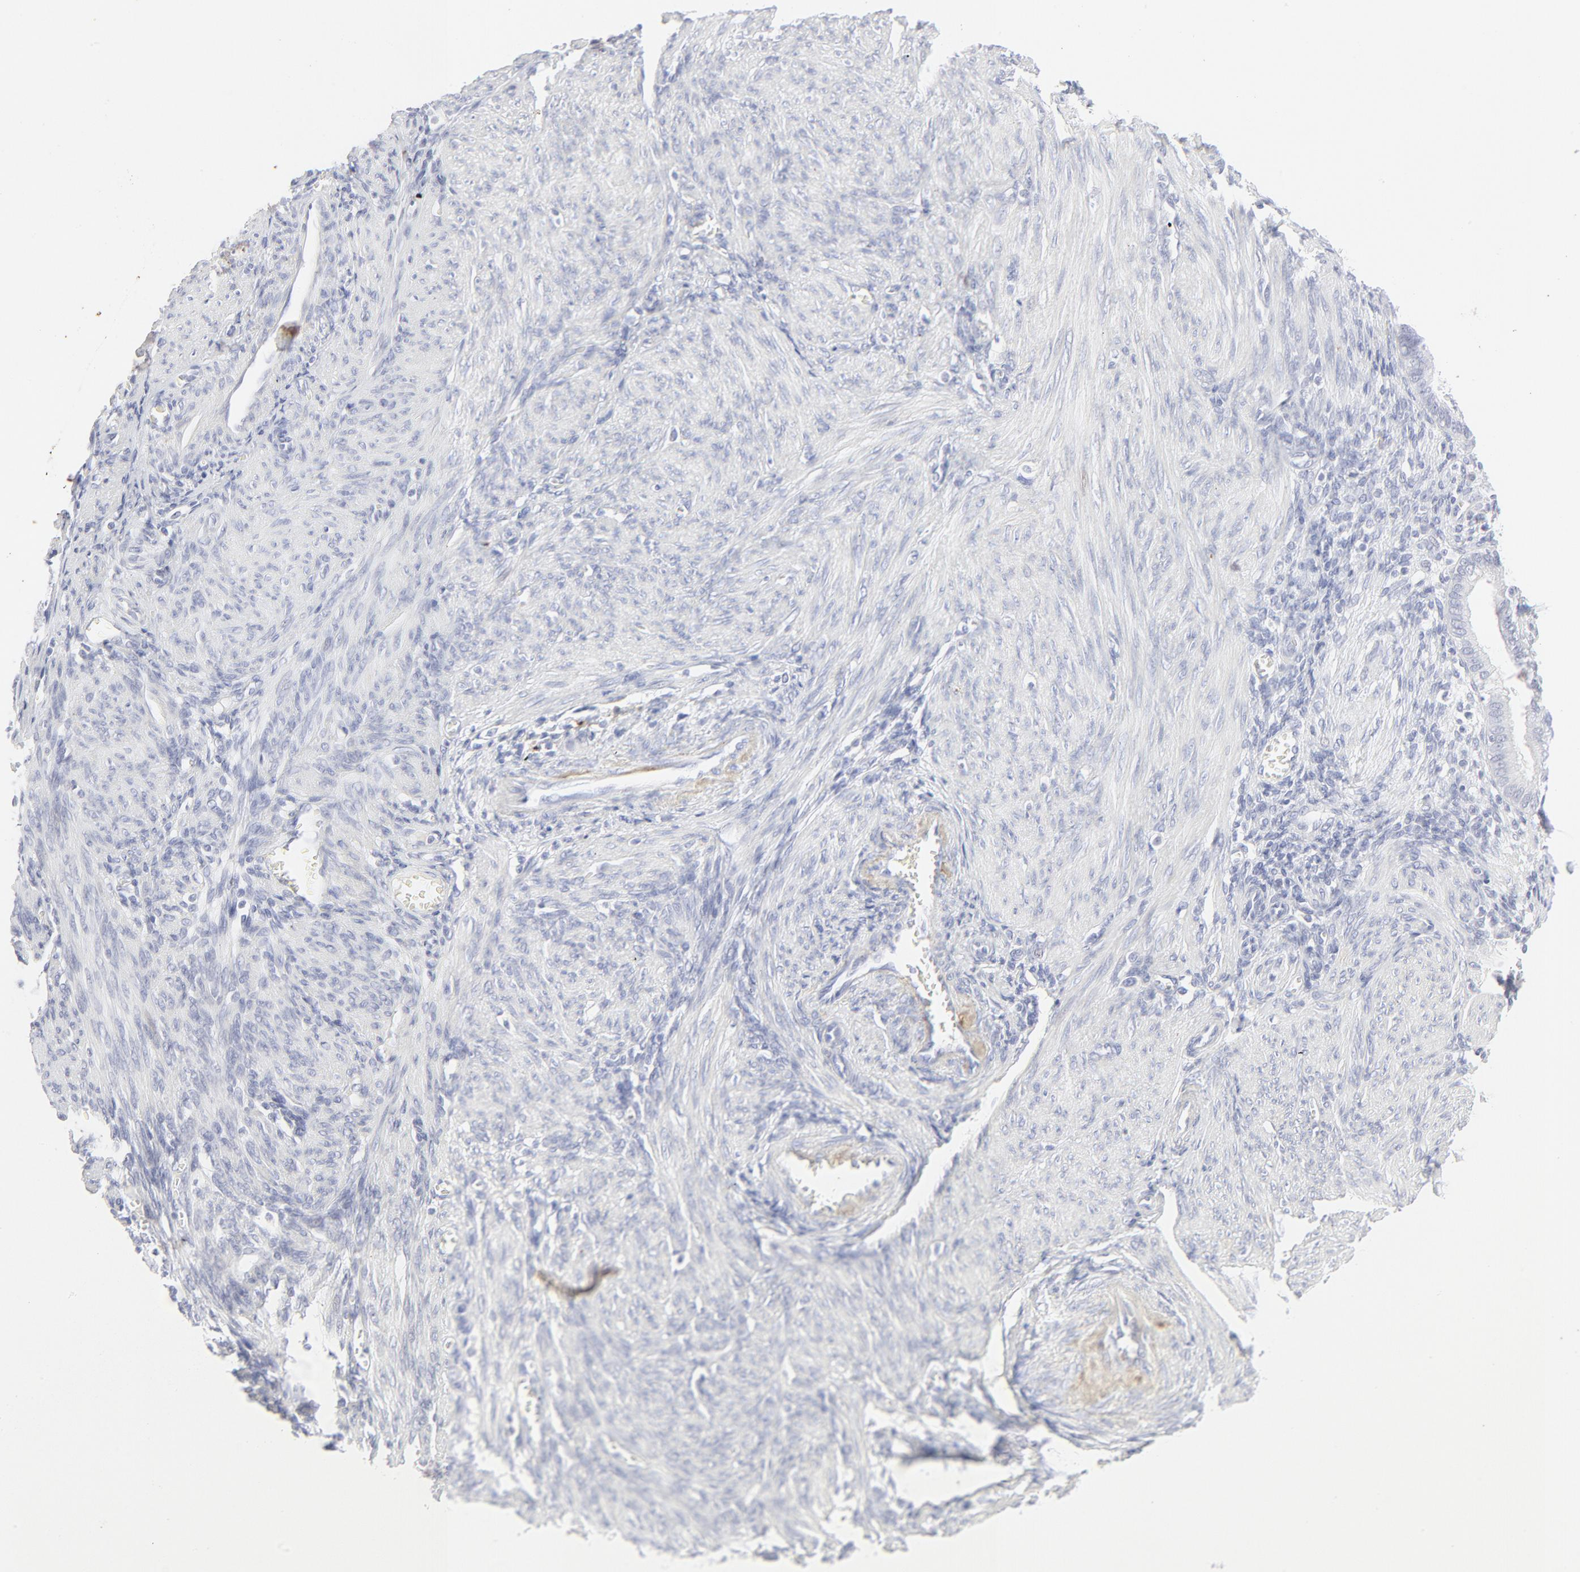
{"staining": {"intensity": "weak", "quantity": "<25%", "location": "cytoplasmic/membranous"}, "tissue": "endometrium", "cell_type": "Cells in endometrial stroma", "image_type": "normal", "snomed": [{"axis": "morphology", "description": "Normal tissue, NOS"}, {"axis": "topography", "description": "Endometrium"}], "caption": "Immunohistochemical staining of normal human endometrium reveals no significant expression in cells in endometrial stroma. Brightfield microscopy of immunohistochemistry (IHC) stained with DAB (brown) and hematoxylin (blue), captured at high magnification.", "gene": "CCR7", "patient": {"sex": "female", "age": 72}}